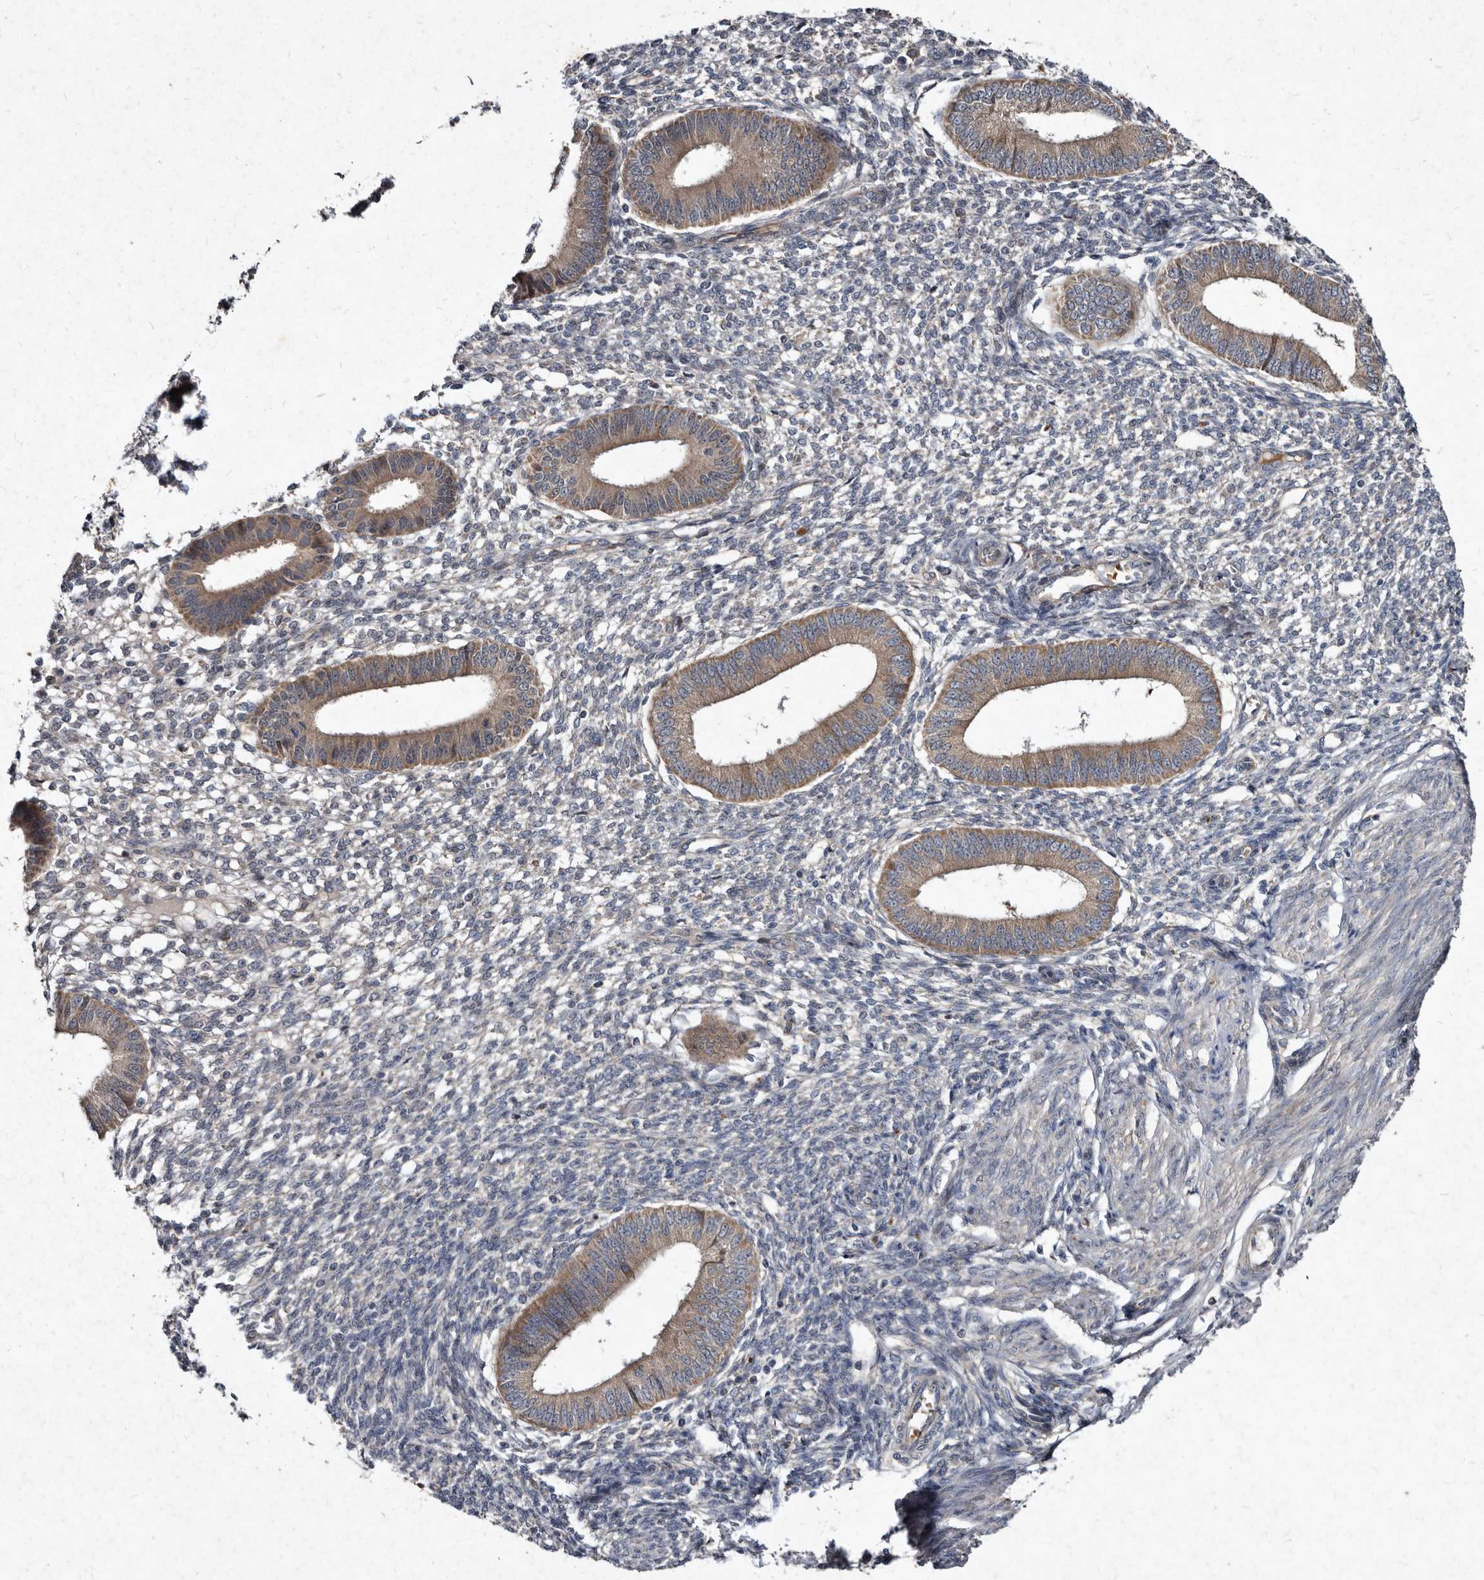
{"staining": {"intensity": "negative", "quantity": "none", "location": "none"}, "tissue": "endometrium", "cell_type": "Cells in endometrial stroma", "image_type": "normal", "snomed": [{"axis": "morphology", "description": "Normal tissue, NOS"}, {"axis": "topography", "description": "Endometrium"}], "caption": "Cells in endometrial stroma are negative for brown protein staining in unremarkable endometrium. (Brightfield microscopy of DAB (3,3'-diaminobenzidine) IHC at high magnification).", "gene": "YPEL1", "patient": {"sex": "female", "age": 46}}